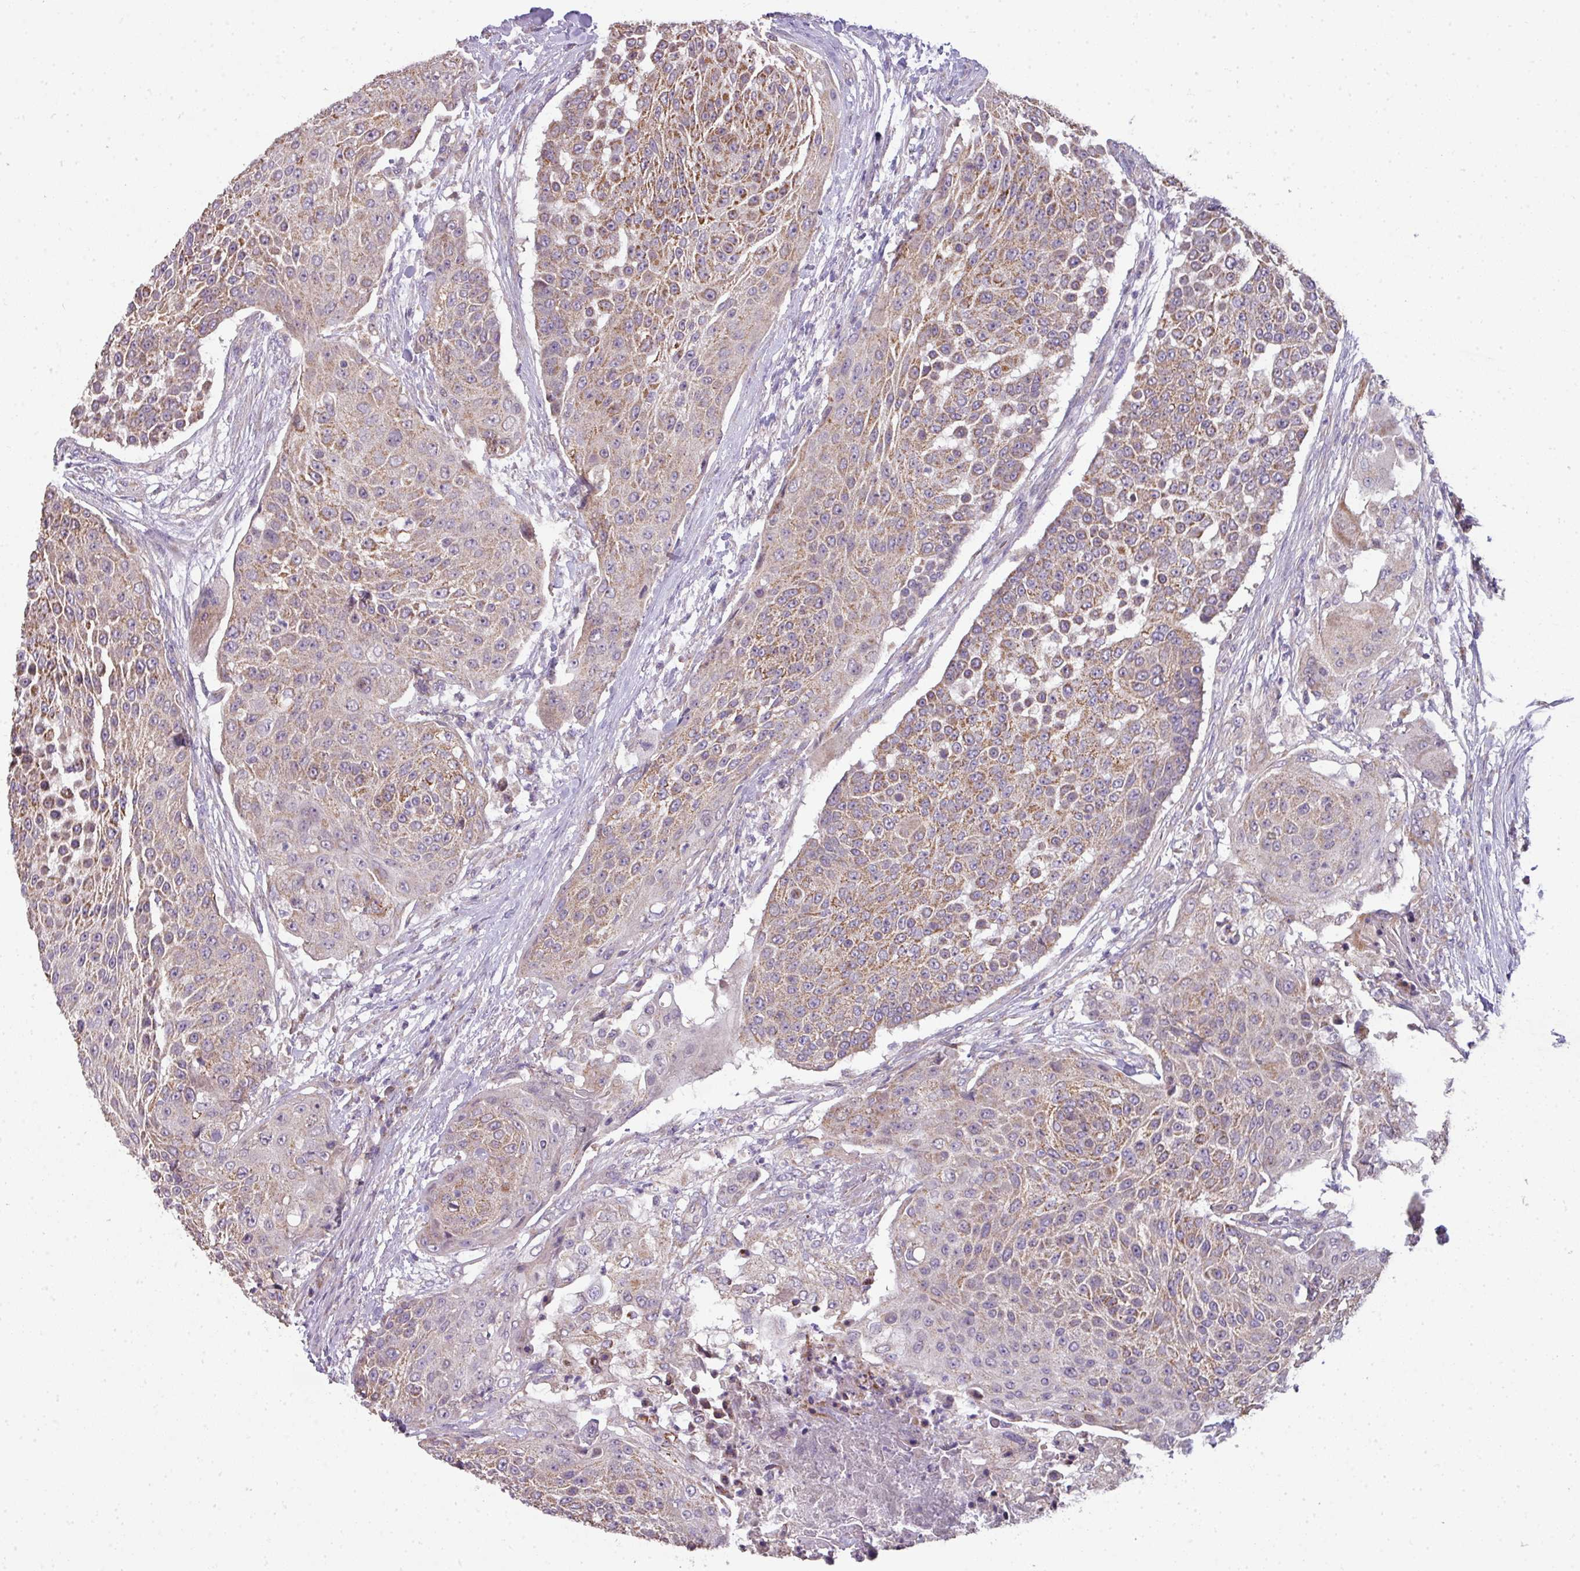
{"staining": {"intensity": "moderate", "quantity": ">75%", "location": "cytoplasmic/membranous"}, "tissue": "urothelial cancer", "cell_type": "Tumor cells", "image_type": "cancer", "snomed": [{"axis": "morphology", "description": "Urothelial carcinoma, High grade"}, {"axis": "topography", "description": "Urinary bladder"}], "caption": "Urothelial carcinoma (high-grade) stained for a protein (brown) displays moderate cytoplasmic/membranous positive staining in about >75% of tumor cells.", "gene": "PALS2", "patient": {"sex": "female", "age": 63}}